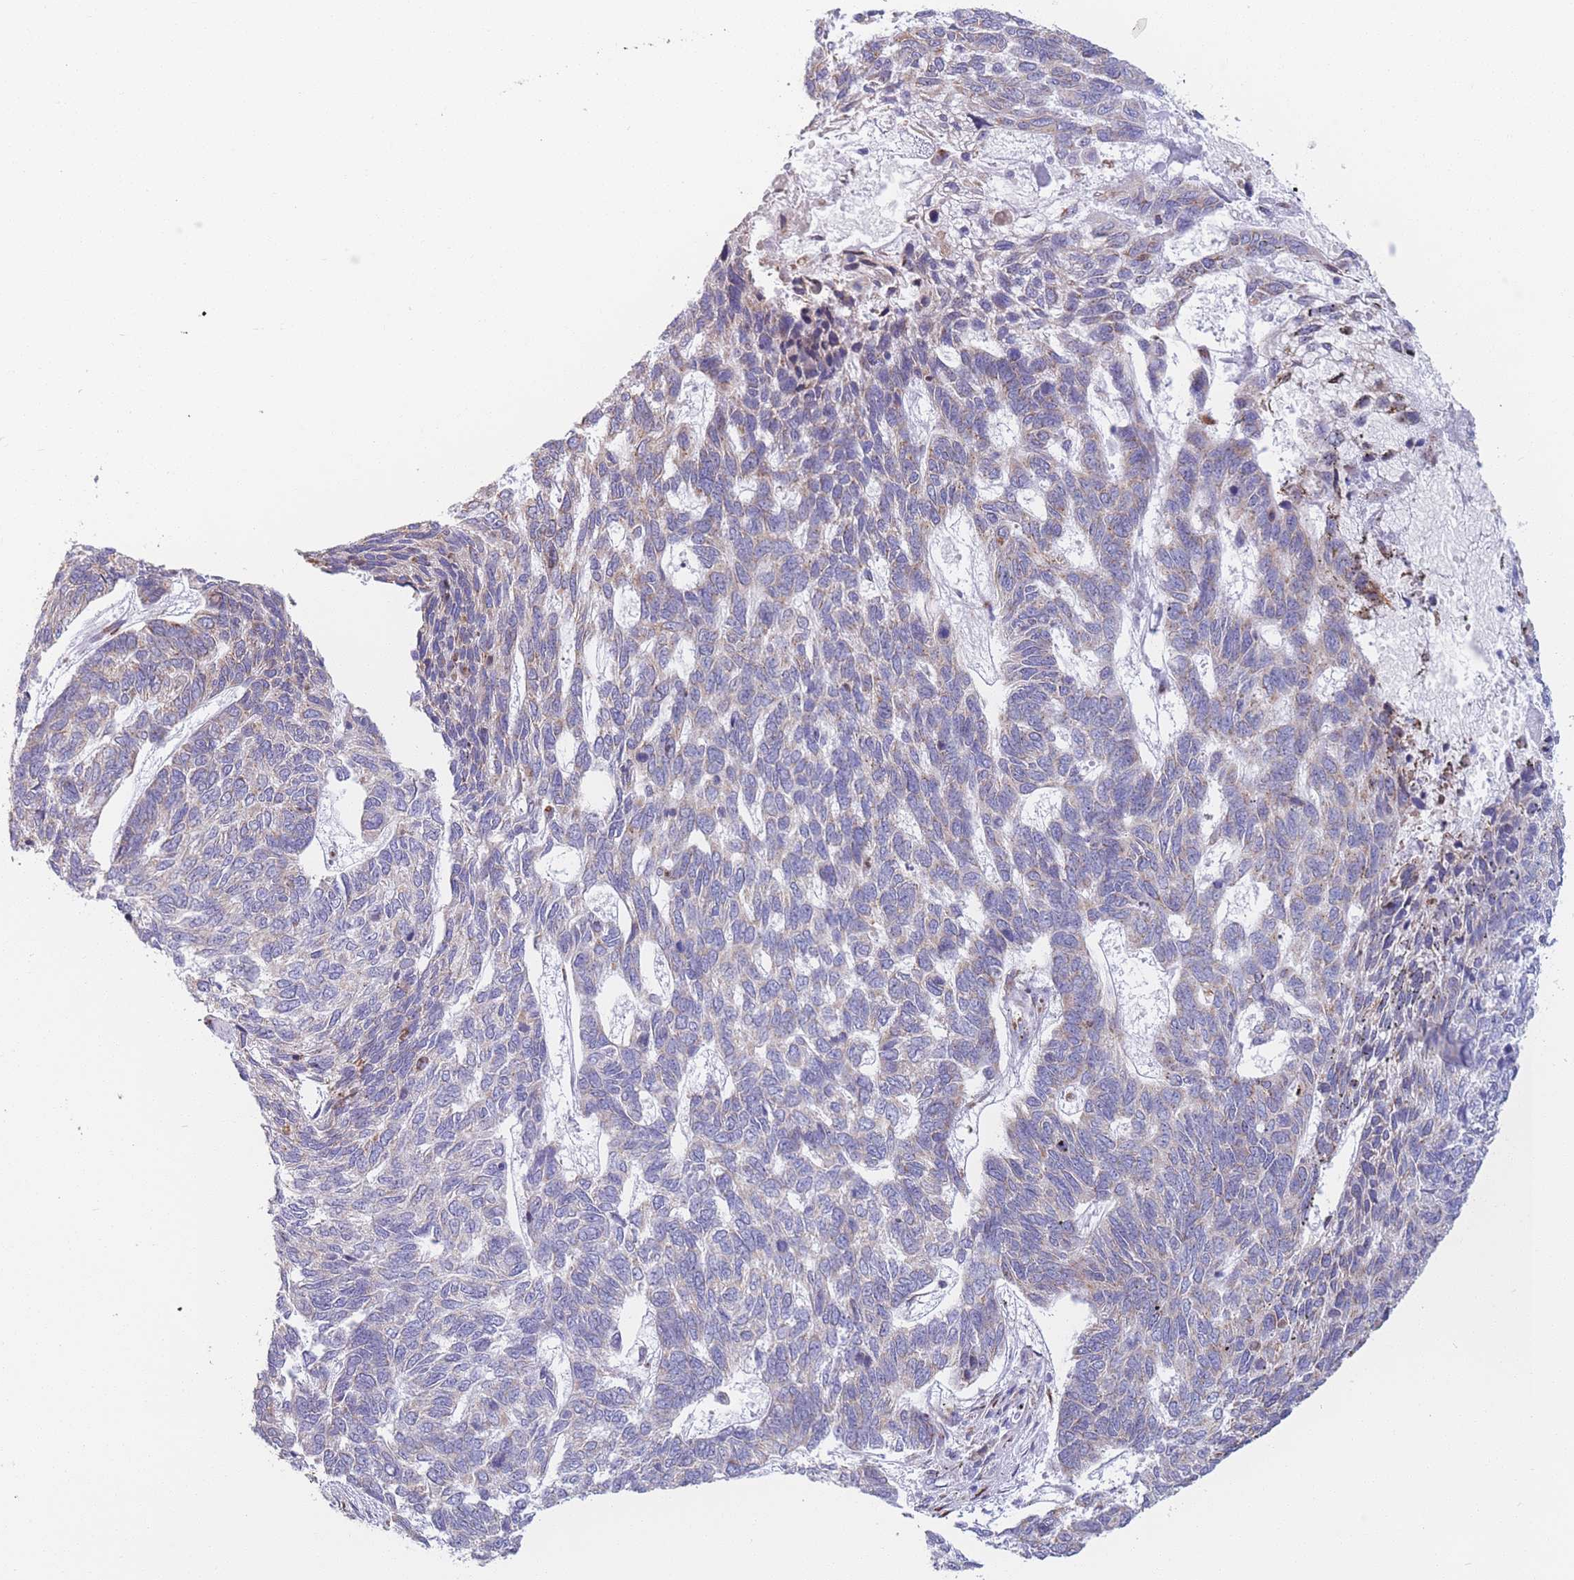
{"staining": {"intensity": "moderate", "quantity": "<25%", "location": "cytoplasmic/membranous"}, "tissue": "skin cancer", "cell_type": "Tumor cells", "image_type": "cancer", "snomed": [{"axis": "morphology", "description": "Basal cell carcinoma"}, {"axis": "topography", "description": "Skin"}], "caption": "Human skin basal cell carcinoma stained for a protein (brown) demonstrates moderate cytoplasmic/membranous positive staining in about <25% of tumor cells.", "gene": "MRPL30", "patient": {"sex": "female", "age": 65}}